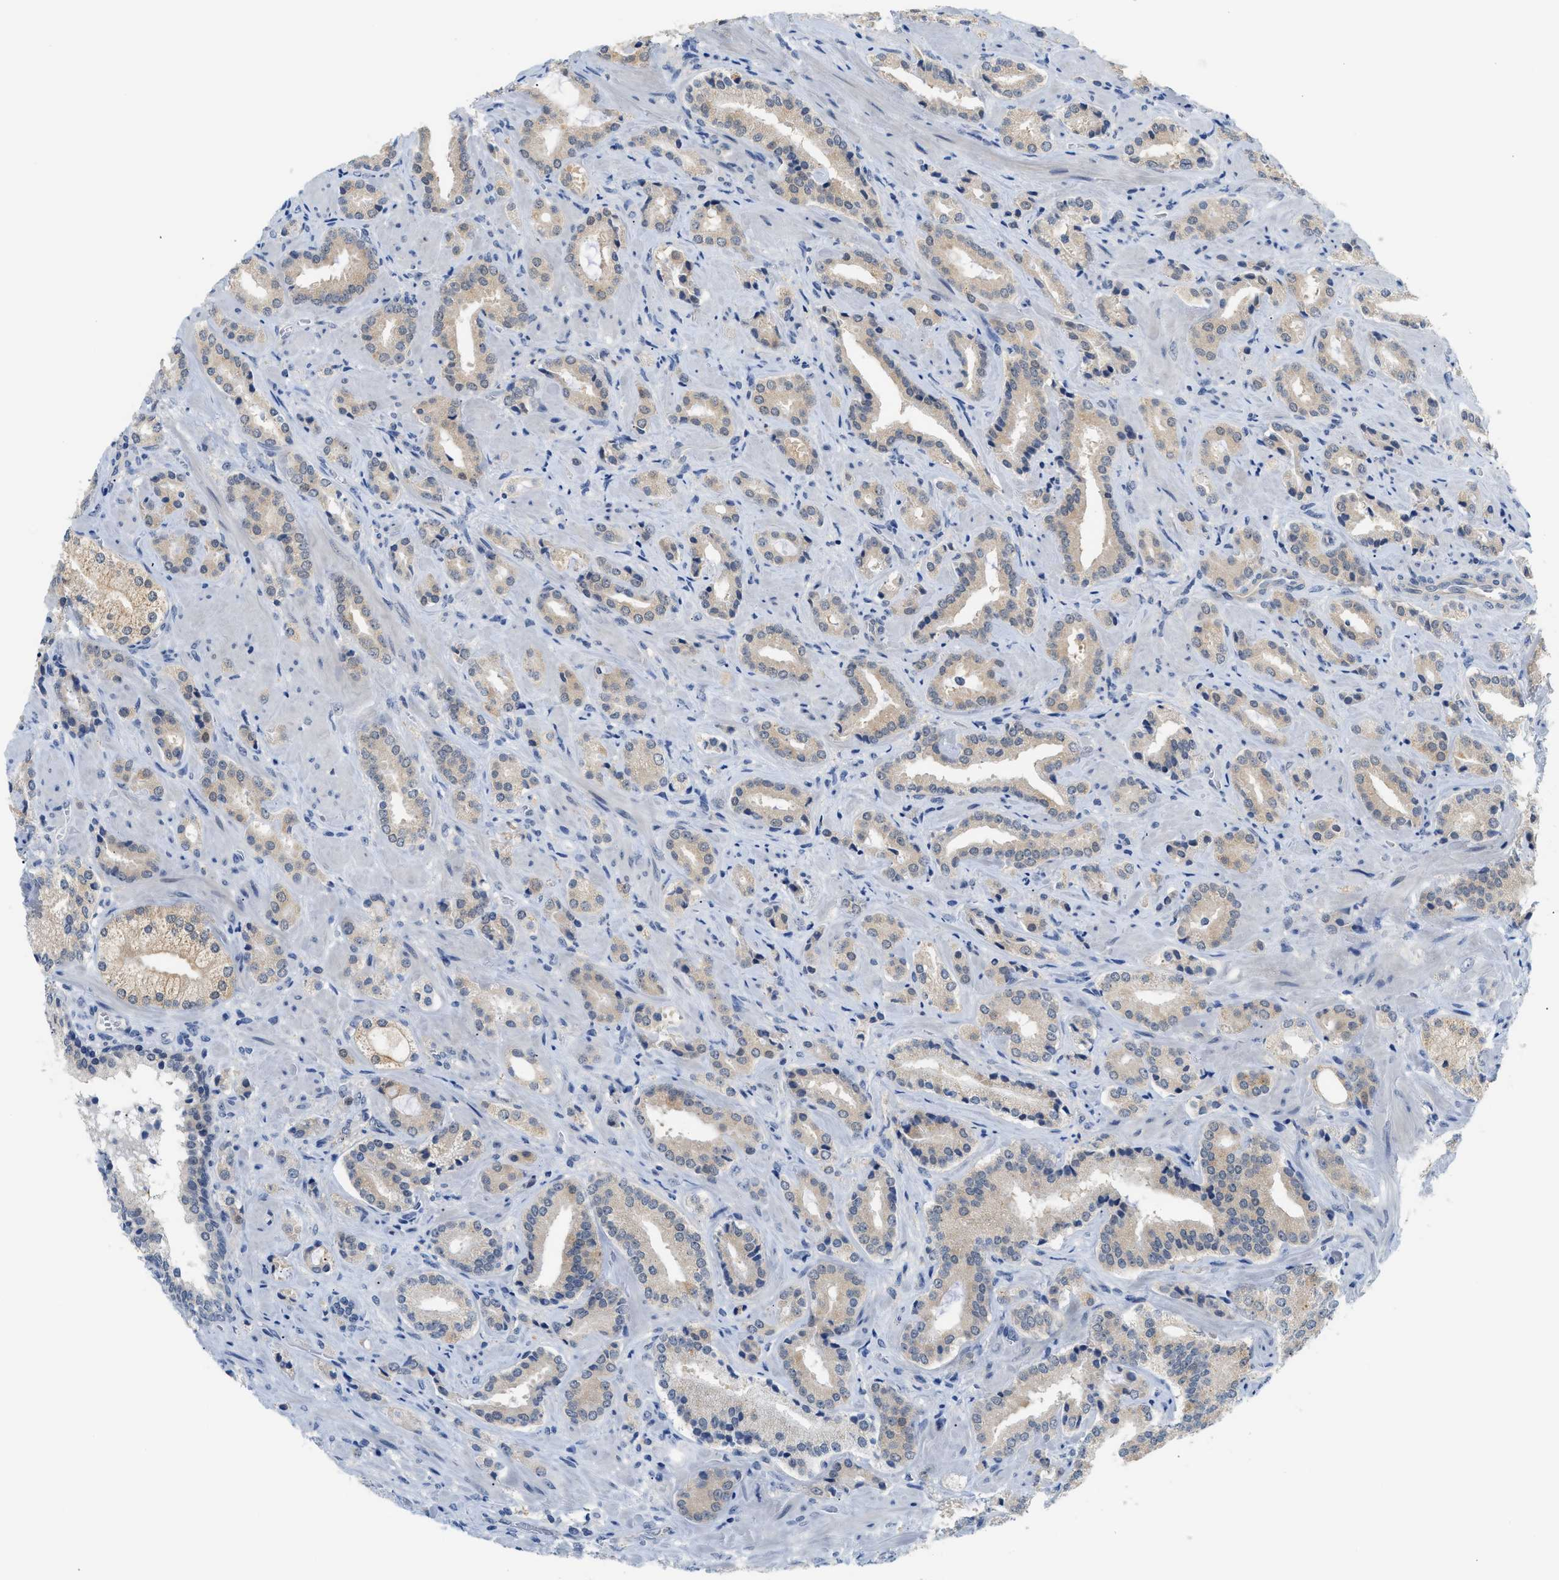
{"staining": {"intensity": "weak", "quantity": ">75%", "location": "cytoplasmic/membranous"}, "tissue": "prostate cancer", "cell_type": "Tumor cells", "image_type": "cancer", "snomed": [{"axis": "morphology", "description": "Adenocarcinoma, High grade"}, {"axis": "topography", "description": "Prostate"}], "caption": "Prostate cancer stained with a brown dye exhibits weak cytoplasmic/membranous positive positivity in approximately >75% of tumor cells.", "gene": "PSAT1", "patient": {"sex": "male", "age": 64}}